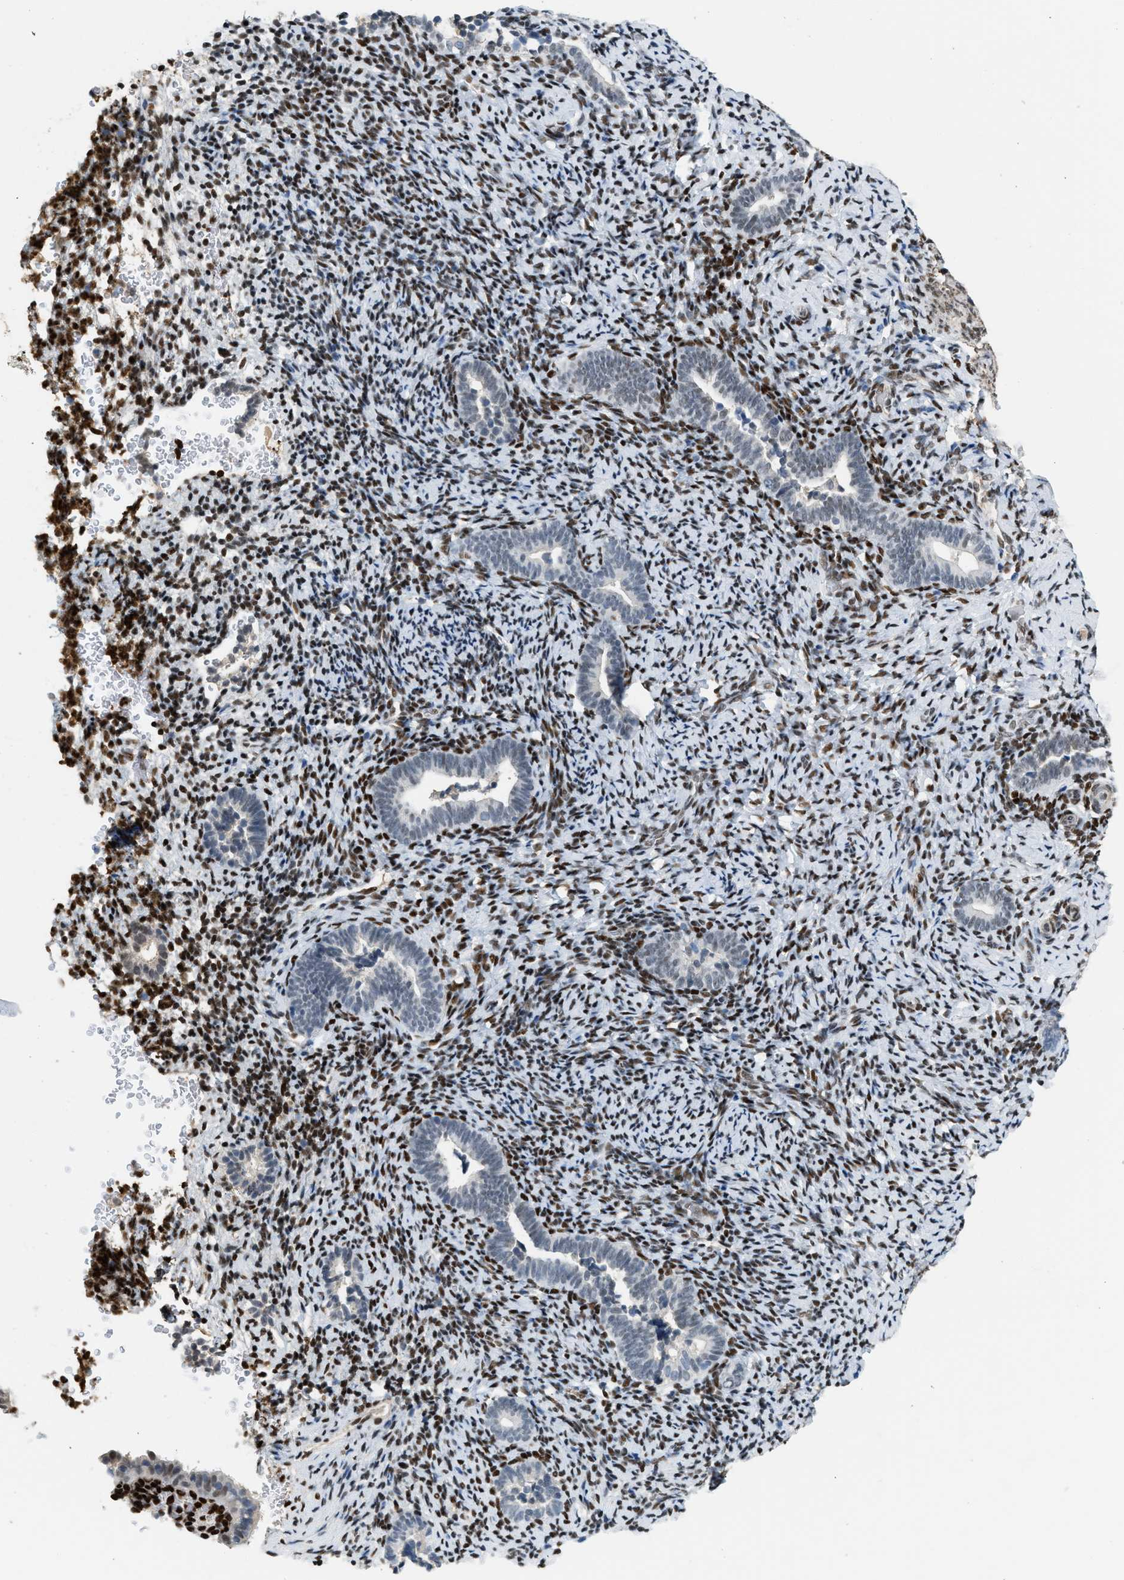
{"staining": {"intensity": "strong", "quantity": "25%-75%", "location": "nuclear"}, "tissue": "endometrium", "cell_type": "Cells in endometrial stroma", "image_type": "normal", "snomed": [{"axis": "morphology", "description": "Normal tissue, NOS"}, {"axis": "topography", "description": "Endometrium"}], "caption": "Immunohistochemistry of benign endometrium shows high levels of strong nuclear positivity in approximately 25%-75% of cells in endometrial stroma. The staining was performed using DAB, with brown indicating positive protein expression. Nuclei are stained blue with hematoxylin.", "gene": "ZBTB20", "patient": {"sex": "female", "age": 51}}